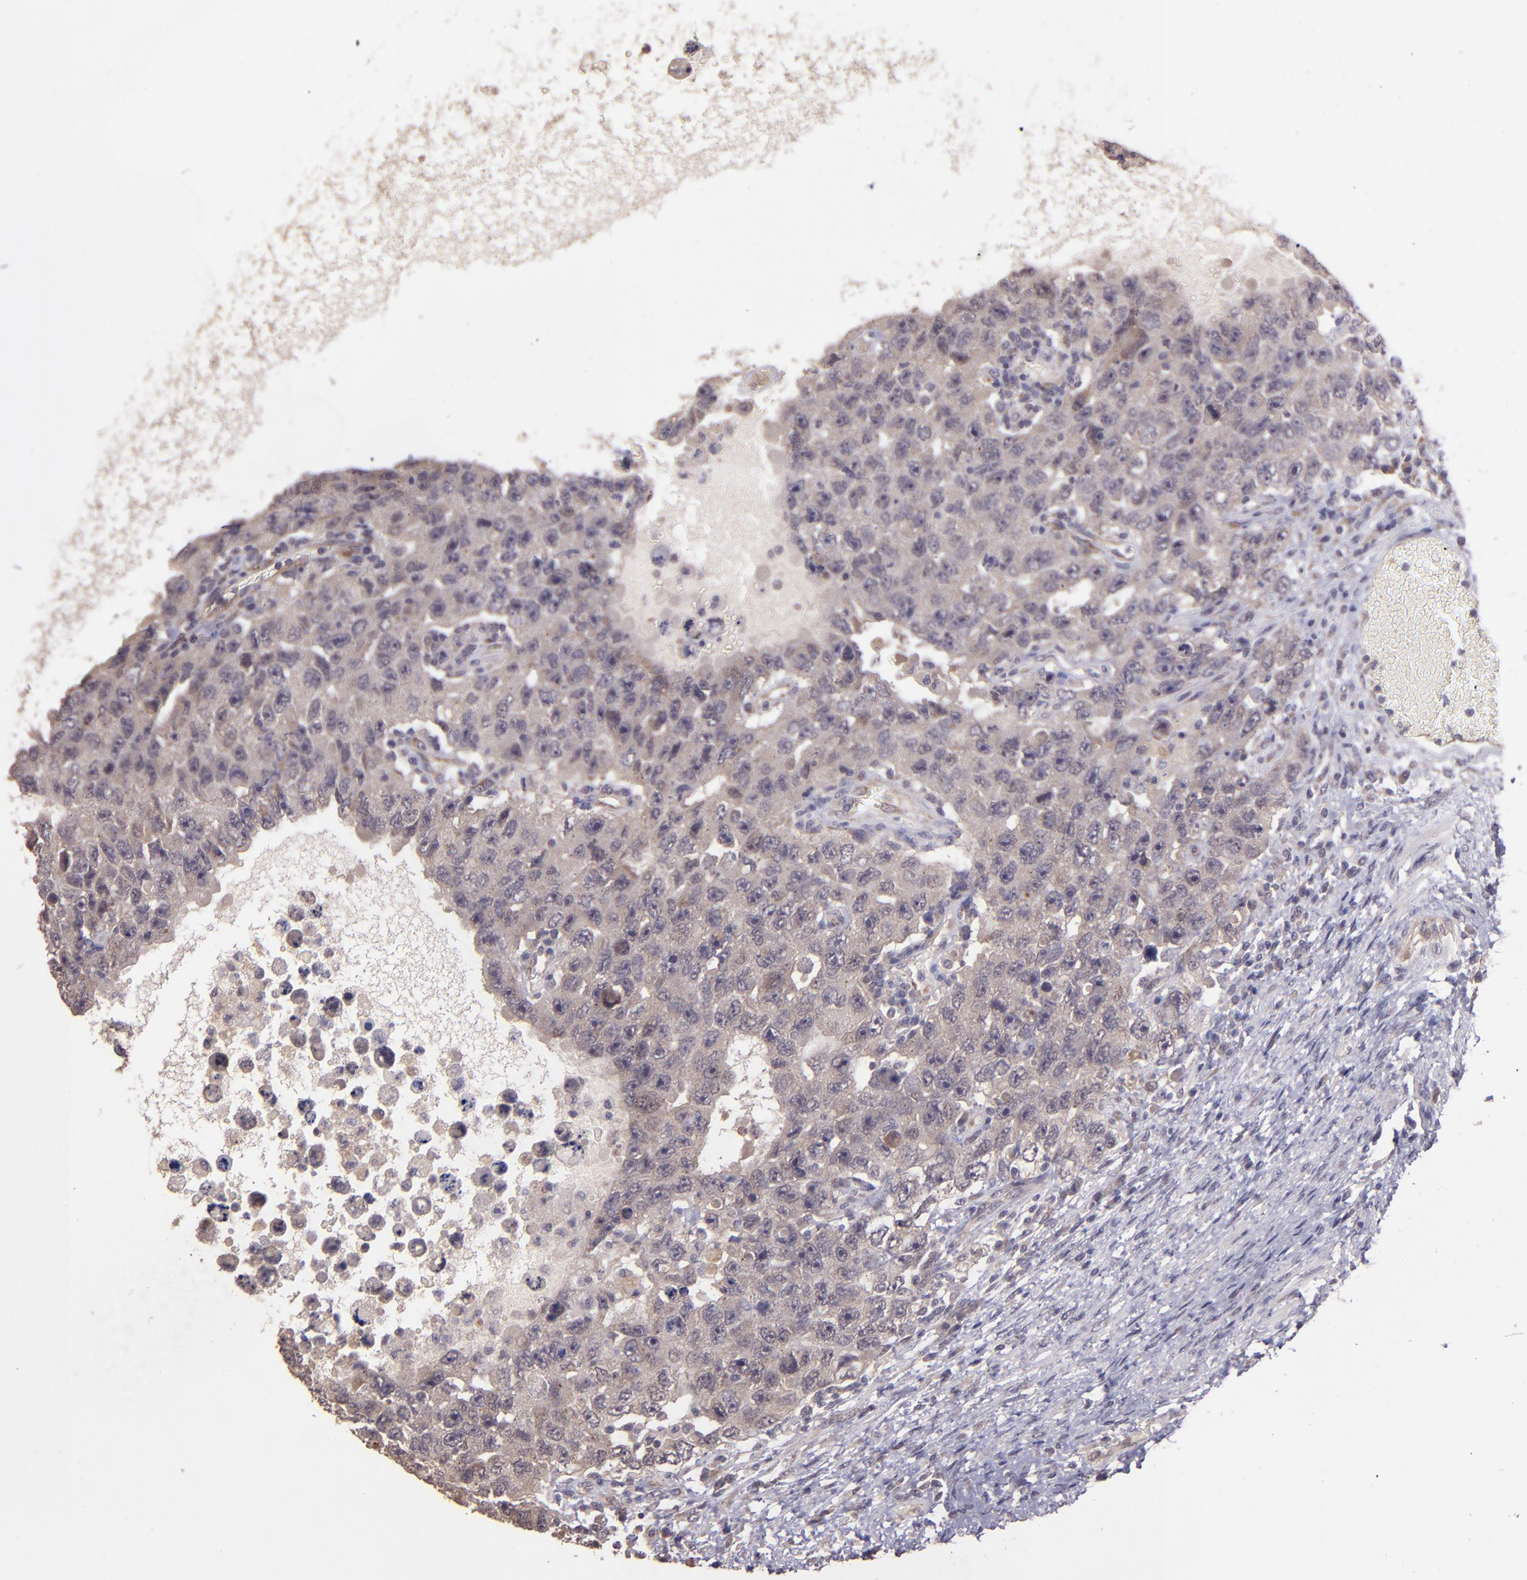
{"staining": {"intensity": "weak", "quantity": "<25%", "location": "cytoplasmic/membranous"}, "tissue": "testis cancer", "cell_type": "Tumor cells", "image_type": "cancer", "snomed": [{"axis": "morphology", "description": "Carcinoma, Embryonal, NOS"}, {"axis": "topography", "description": "Testis"}], "caption": "Tumor cells are negative for brown protein staining in testis cancer.", "gene": "TAF7L", "patient": {"sex": "male", "age": 26}}